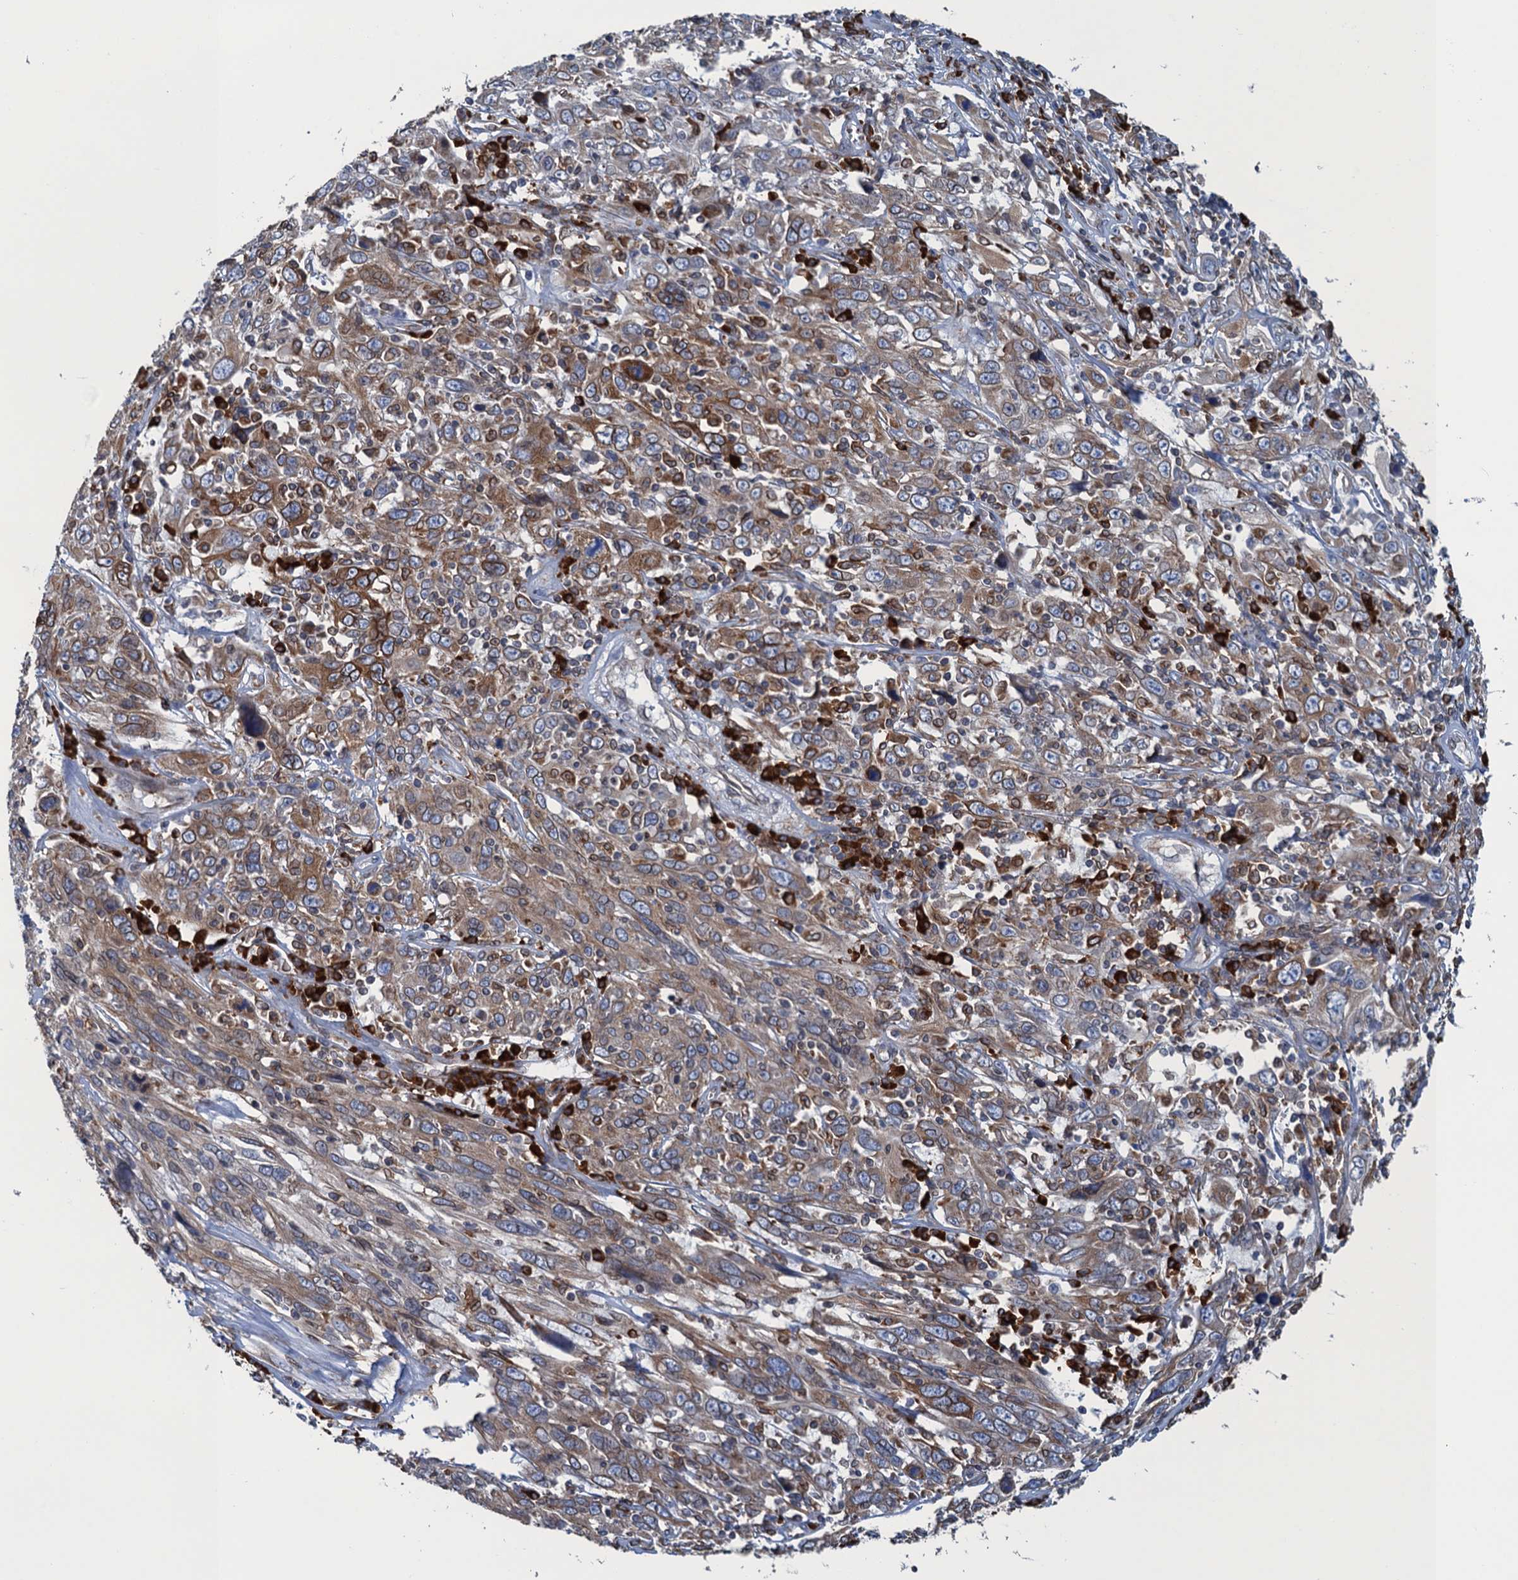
{"staining": {"intensity": "moderate", "quantity": ">75%", "location": "cytoplasmic/membranous"}, "tissue": "cervical cancer", "cell_type": "Tumor cells", "image_type": "cancer", "snomed": [{"axis": "morphology", "description": "Squamous cell carcinoma, NOS"}, {"axis": "topography", "description": "Cervix"}], "caption": "IHC staining of cervical cancer, which exhibits medium levels of moderate cytoplasmic/membranous positivity in about >75% of tumor cells indicating moderate cytoplasmic/membranous protein positivity. The staining was performed using DAB (brown) for protein detection and nuclei were counterstained in hematoxylin (blue).", "gene": "TMEM205", "patient": {"sex": "female", "age": 46}}